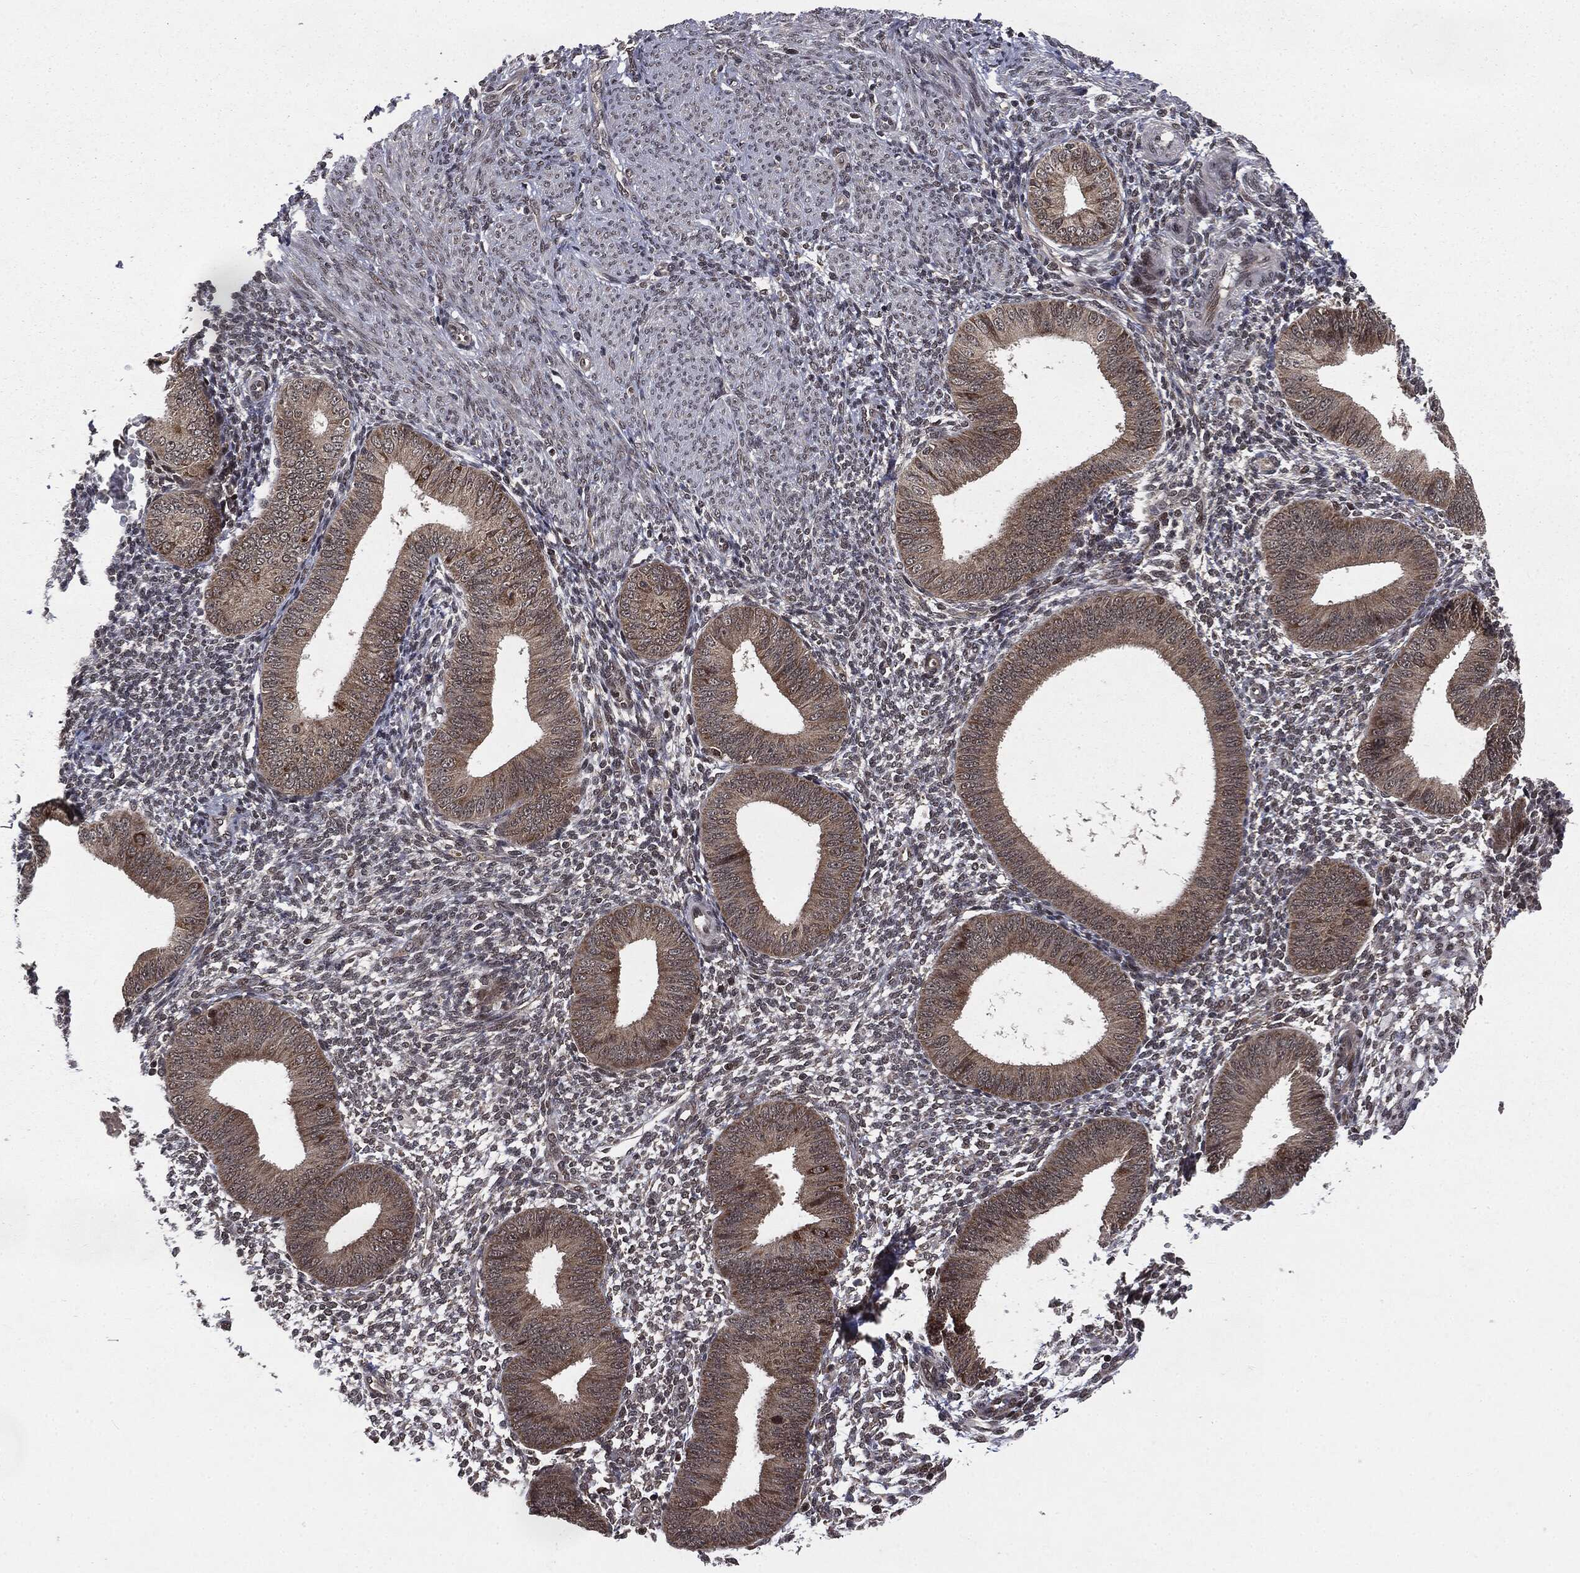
{"staining": {"intensity": "strong", "quantity": "<25%", "location": "nuclear"}, "tissue": "endometrium", "cell_type": "Cells in endometrial stroma", "image_type": "normal", "snomed": [{"axis": "morphology", "description": "Normal tissue, NOS"}, {"axis": "topography", "description": "Endometrium"}], "caption": "A brown stain shows strong nuclear staining of a protein in cells in endometrial stroma of benign human endometrium.", "gene": "STAU2", "patient": {"sex": "female", "age": 39}}